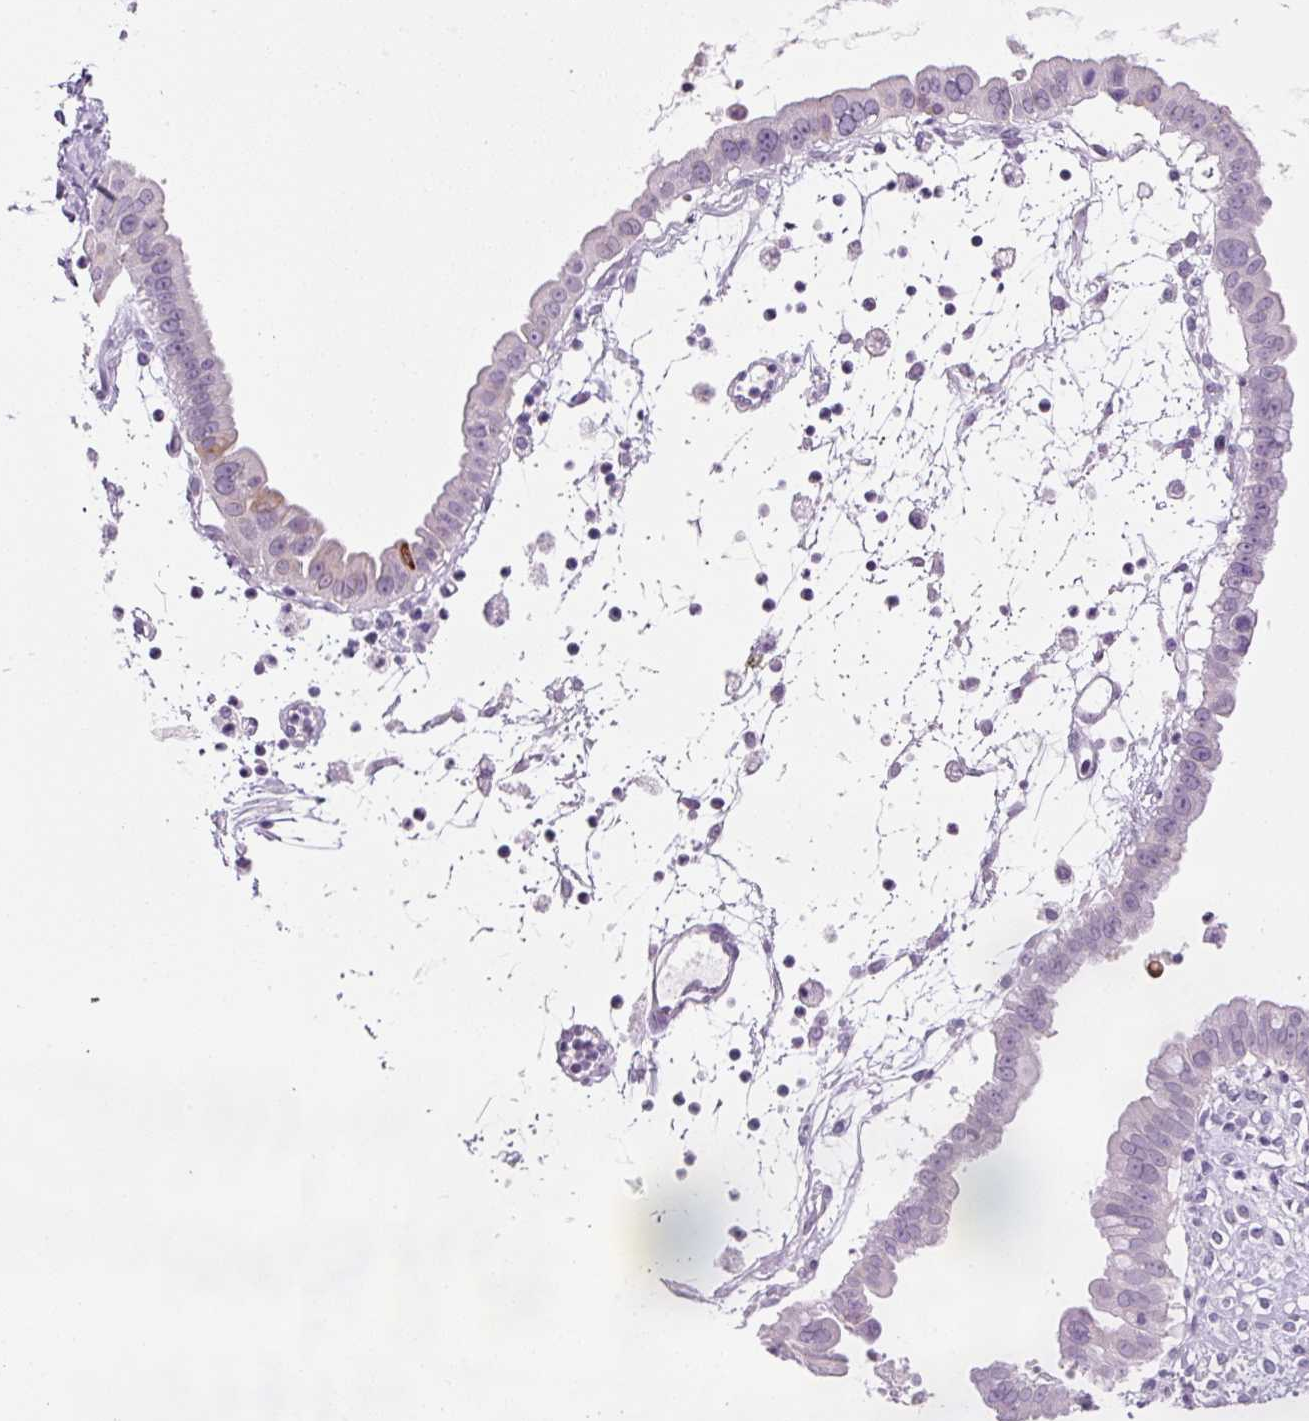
{"staining": {"intensity": "negative", "quantity": "none", "location": "none"}, "tissue": "ovarian cancer", "cell_type": "Tumor cells", "image_type": "cancer", "snomed": [{"axis": "morphology", "description": "Cystadenocarcinoma, mucinous, NOS"}, {"axis": "topography", "description": "Ovary"}], "caption": "IHC of human ovarian cancer (mucinous cystadenocarcinoma) shows no expression in tumor cells. (IHC, brightfield microscopy, high magnification).", "gene": "ANKRD20A1", "patient": {"sex": "female", "age": 61}}